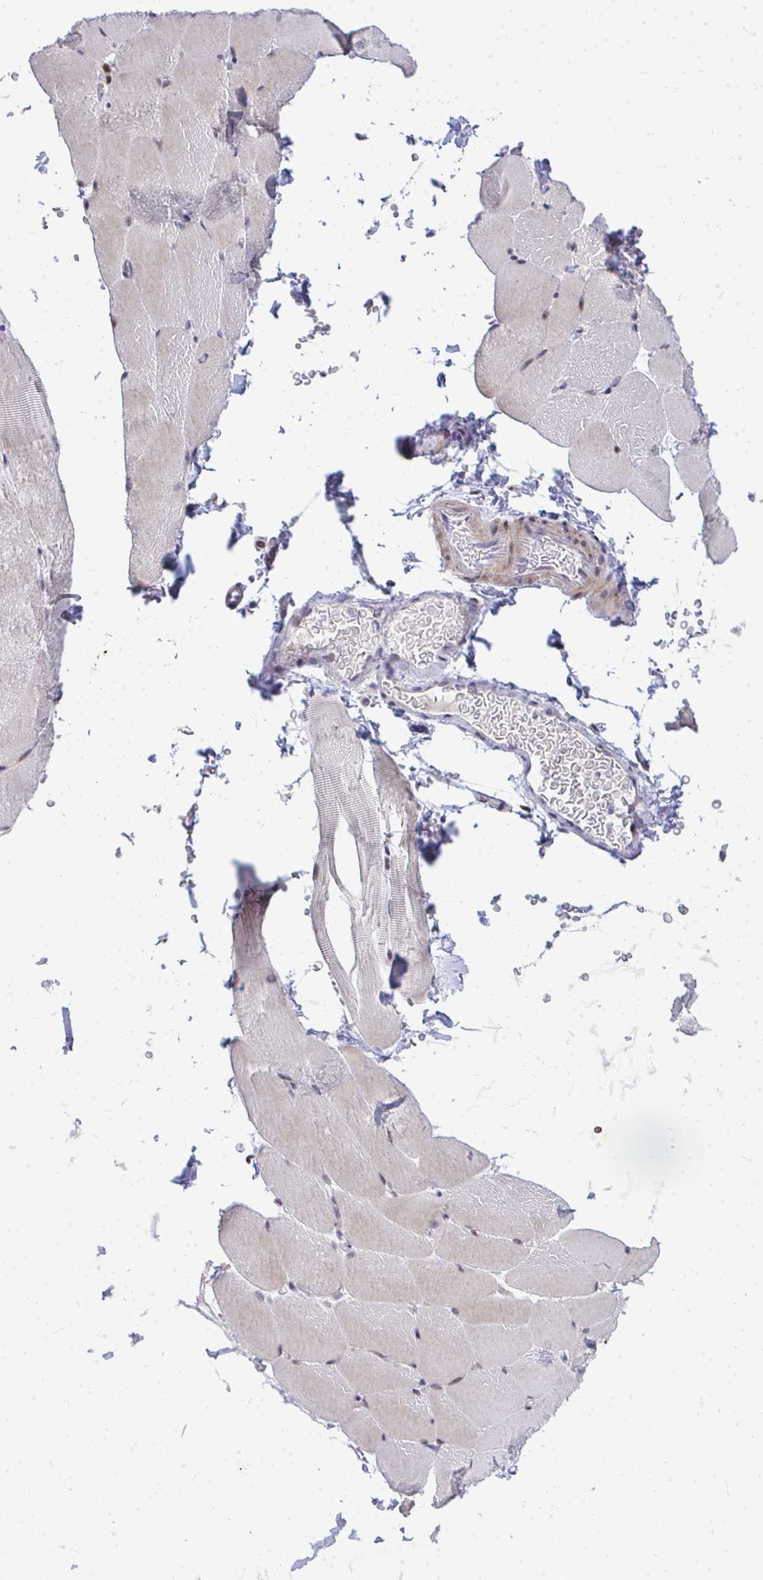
{"staining": {"intensity": "negative", "quantity": "none", "location": "none"}, "tissue": "skeletal muscle", "cell_type": "Myocytes", "image_type": "normal", "snomed": [{"axis": "morphology", "description": "Normal tissue, NOS"}, {"axis": "topography", "description": "Skeletal muscle"}], "caption": "Image shows no significant protein positivity in myocytes of unremarkable skeletal muscle.", "gene": "DLX4", "patient": {"sex": "female", "age": 37}}